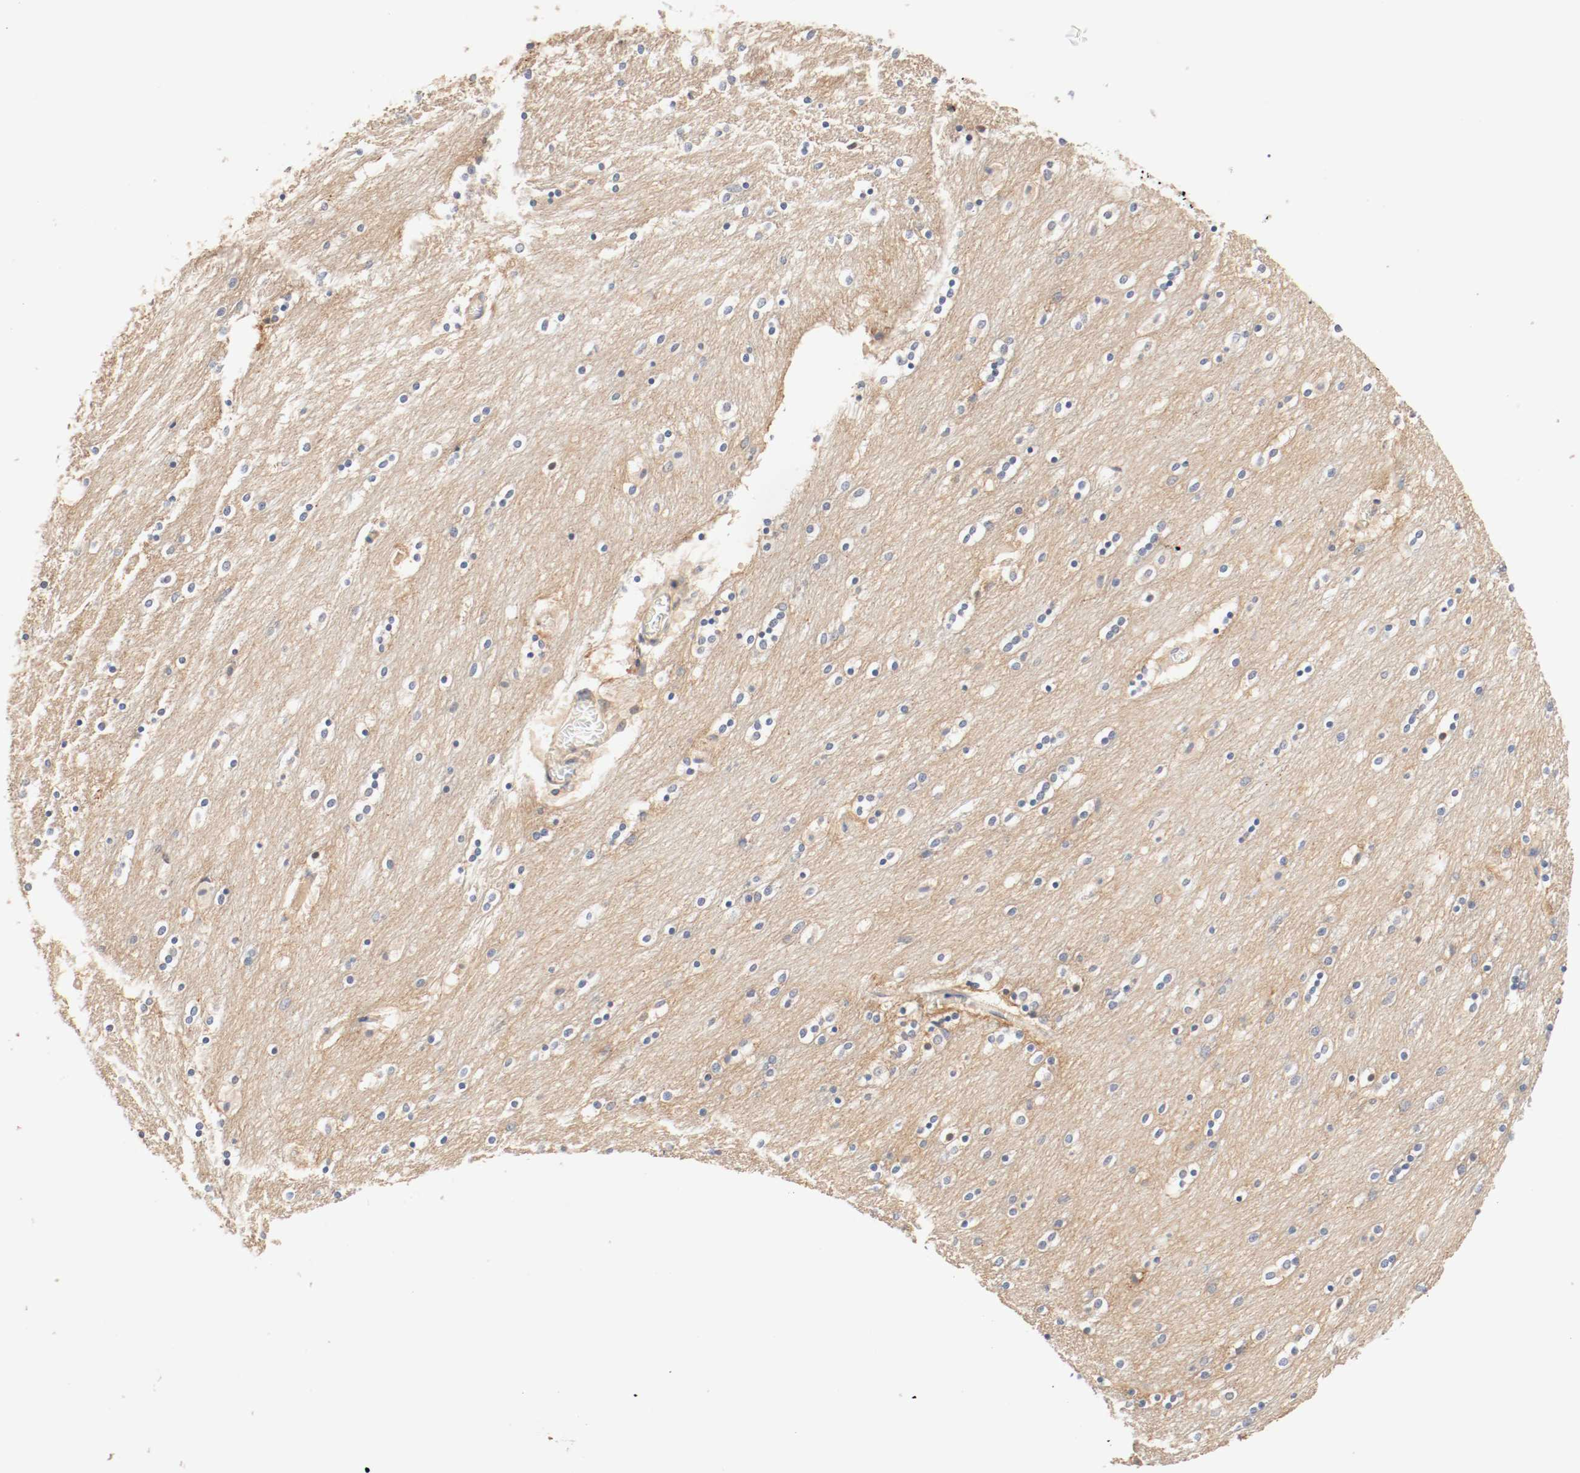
{"staining": {"intensity": "moderate", "quantity": "25%-75%", "location": "cytoplasmic/membranous"}, "tissue": "caudate", "cell_type": "Glial cells", "image_type": "normal", "snomed": [{"axis": "morphology", "description": "Normal tissue, NOS"}, {"axis": "topography", "description": "Lateral ventricle wall"}], "caption": "A high-resolution photomicrograph shows immunohistochemistry (IHC) staining of normal caudate, which reveals moderate cytoplasmic/membranous expression in about 25%-75% of glial cells.", "gene": "GIT1", "patient": {"sex": "female", "age": 54}}